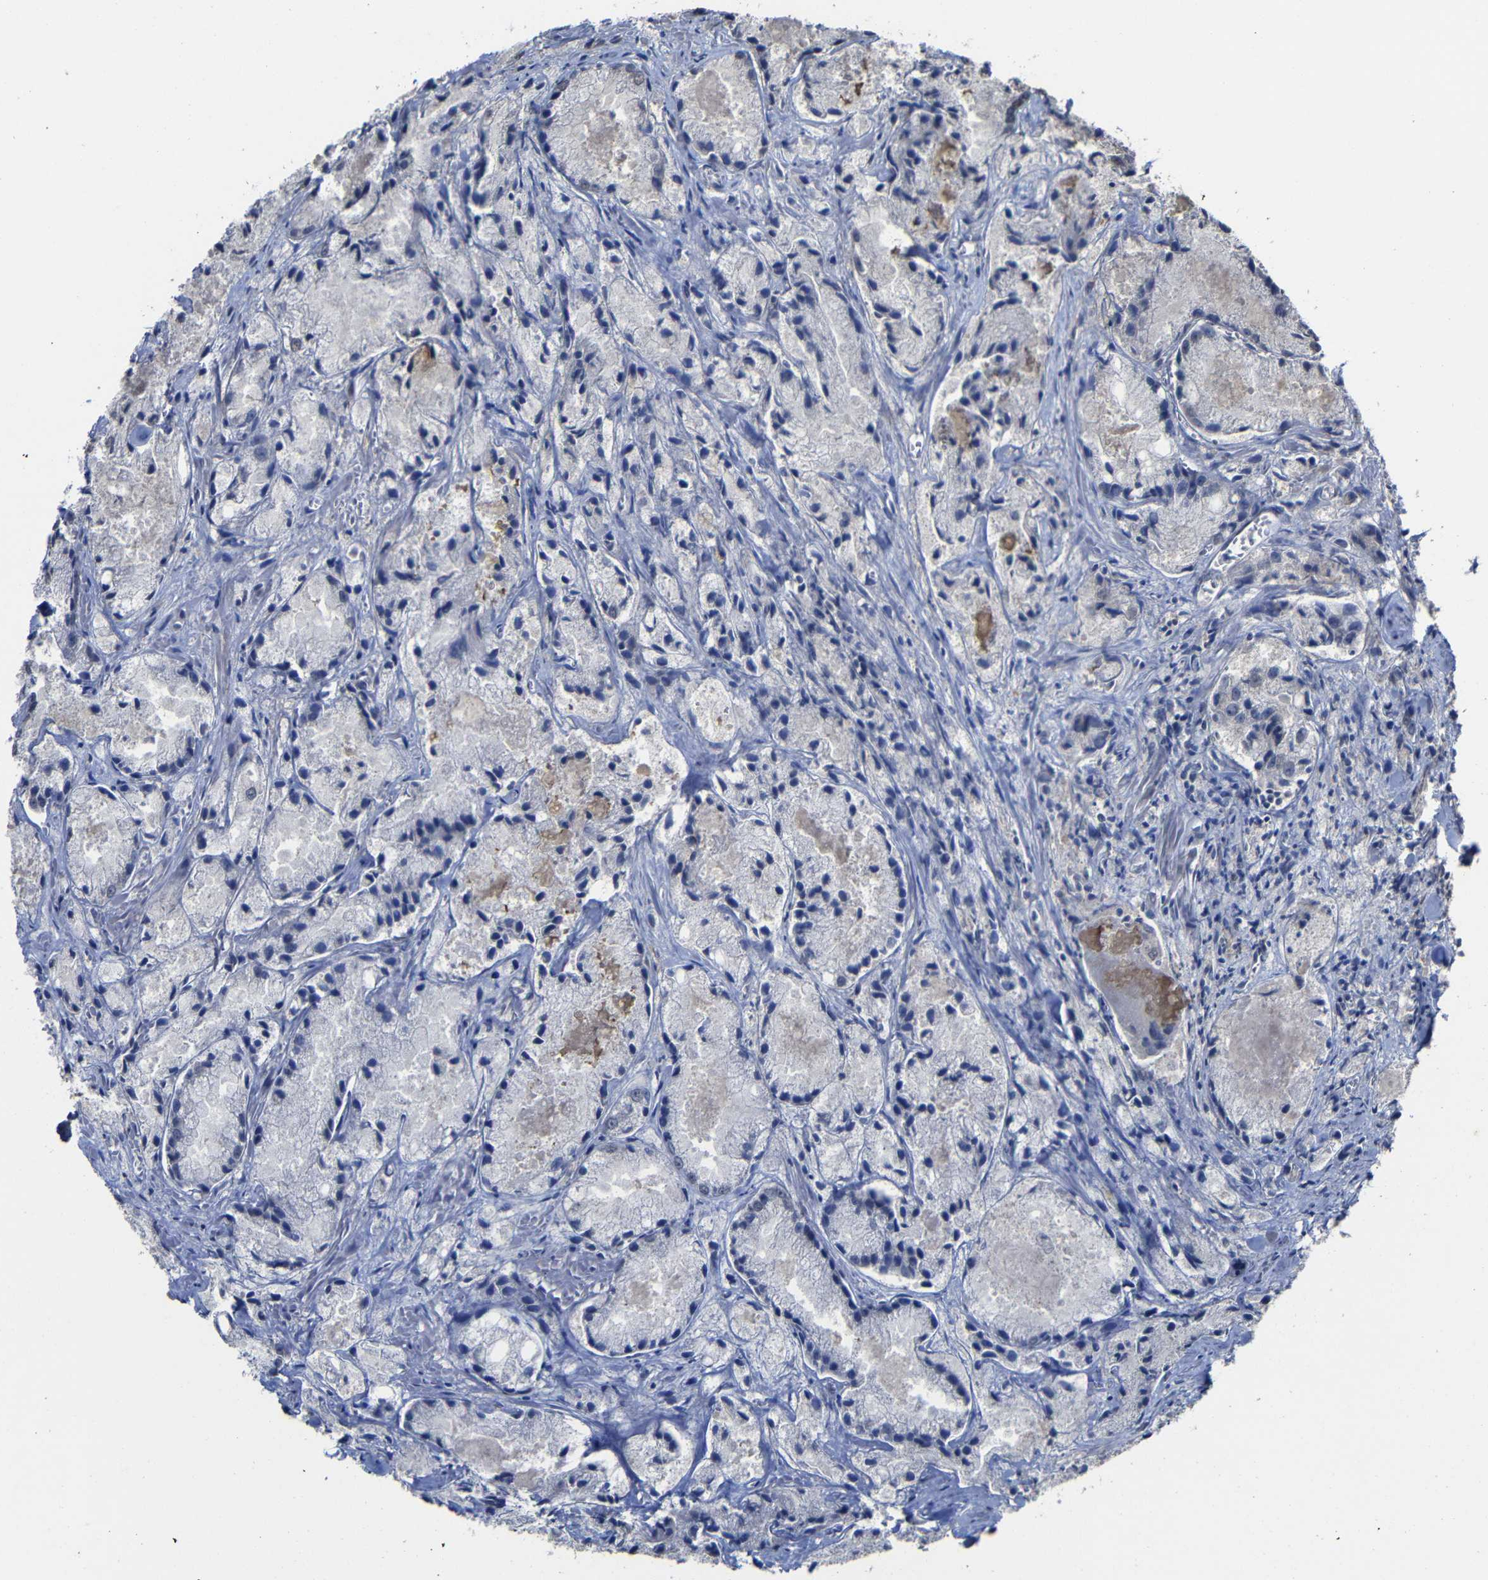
{"staining": {"intensity": "negative", "quantity": "none", "location": "none"}, "tissue": "prostate cancer", "cell_type": "Tumor cells", "image_type": "cancer", "snomed": [{"axis": "morphology", "description": "Adenocarcinoma, Low grade"}, {"axis": "topography", "description": "Prostate"}], "caption": "Immunohistochemical staining of human prostate low-grade adenocarcinoma displays no significant staining in tumor cells.", "gene": "ATG12", "patient": {"sex": "male", "age": 64}}